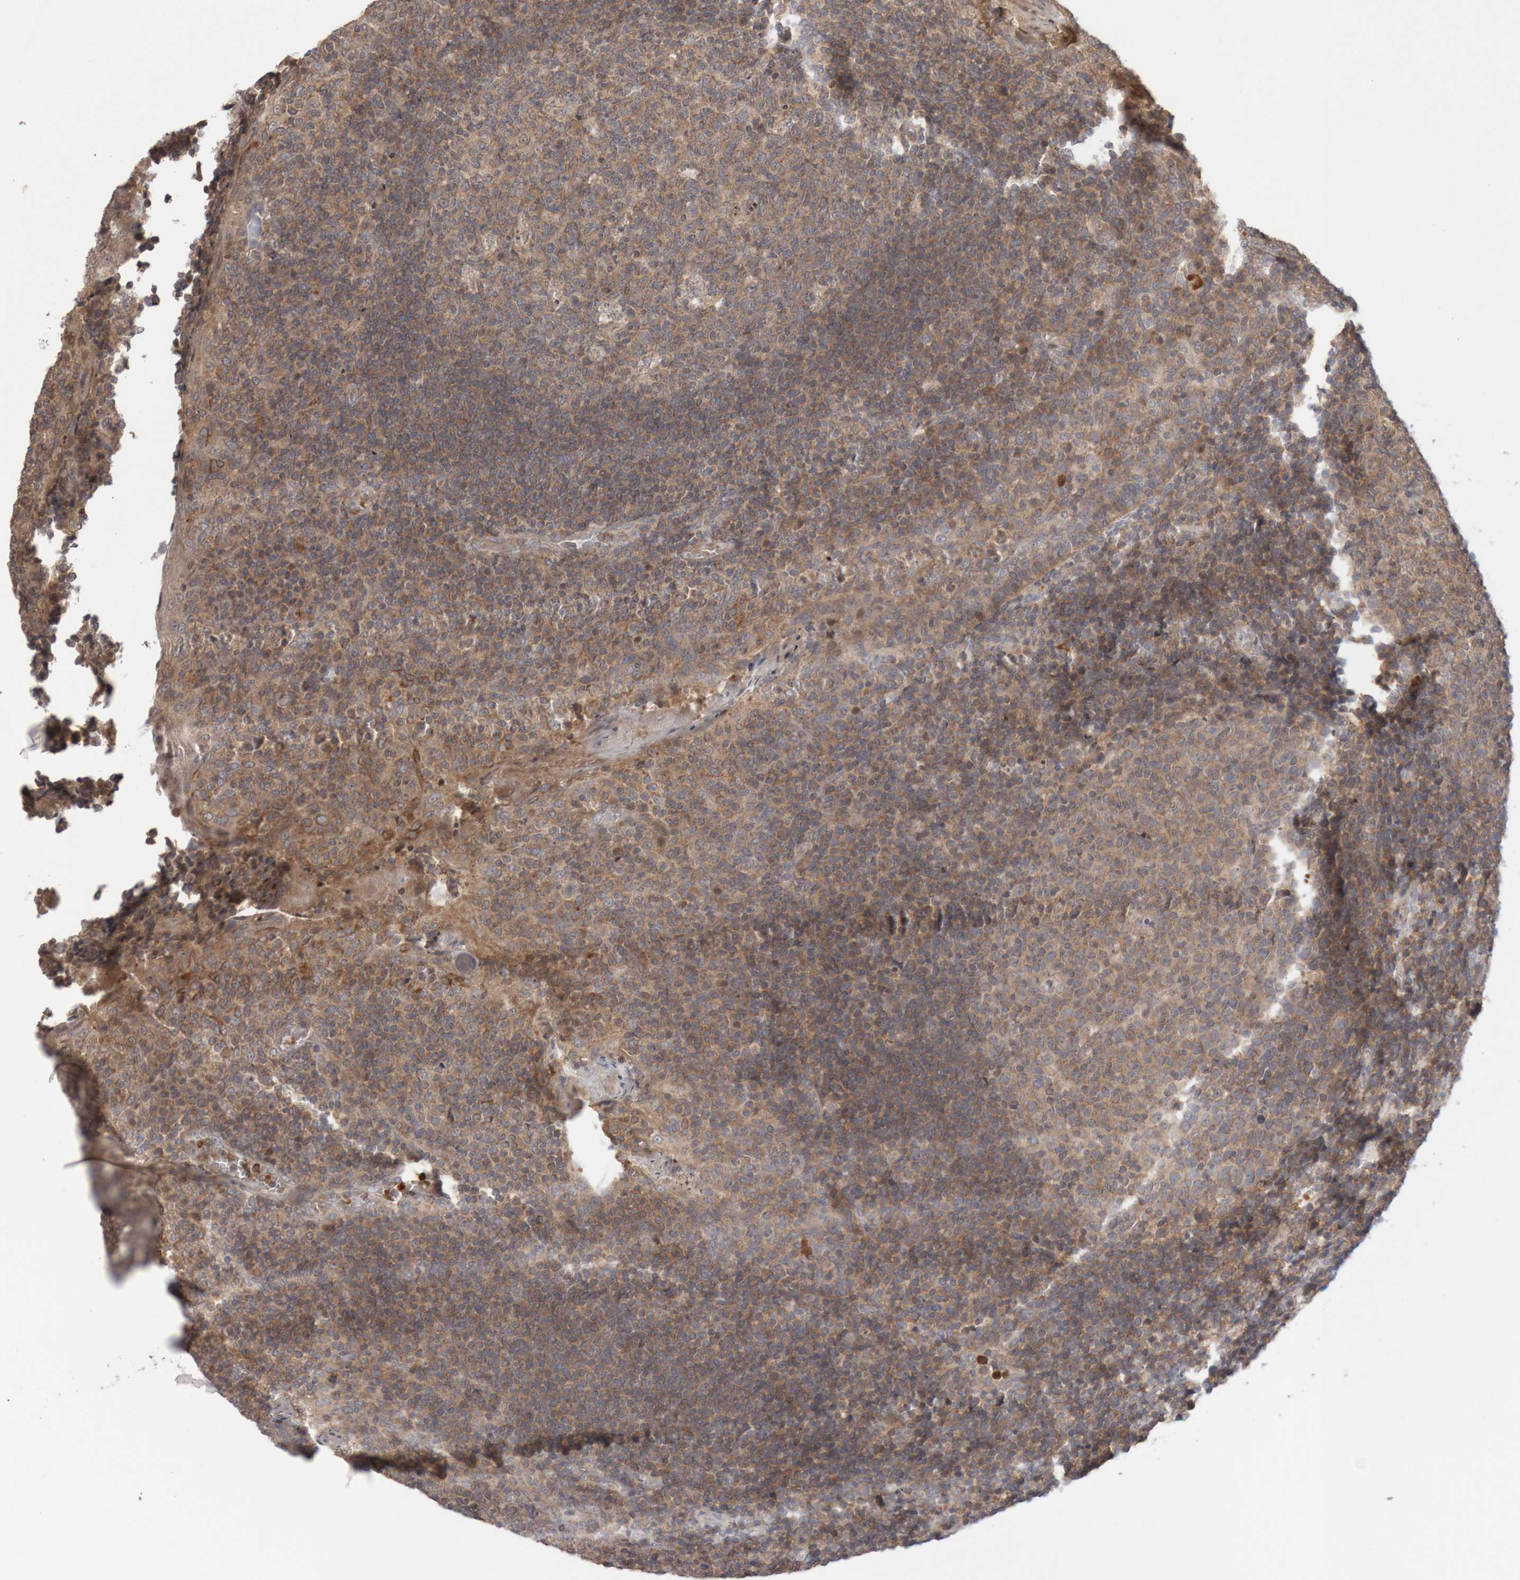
{"staining": {"intensity": "moderate", "quantity": "<25%", "location": "cytoplasmic/membranous"}, "tissue": "tonsil", "cell_type": "Germinal center cells", "image_type": "normal", "snomed": [{"axis": "morphology", "description": "Normal tissue, NOS"}, {"axis": "topography", "description": "Tonsil"}], "caption": "The histopathology image demonstrates staining of unremarkable tonsil, revealing moderate cytoplasmic/membranous protein expression (brown color) within germinal center cells.", "gene": "KIF21B", "patient": {"sex": "female", "age": 19}}